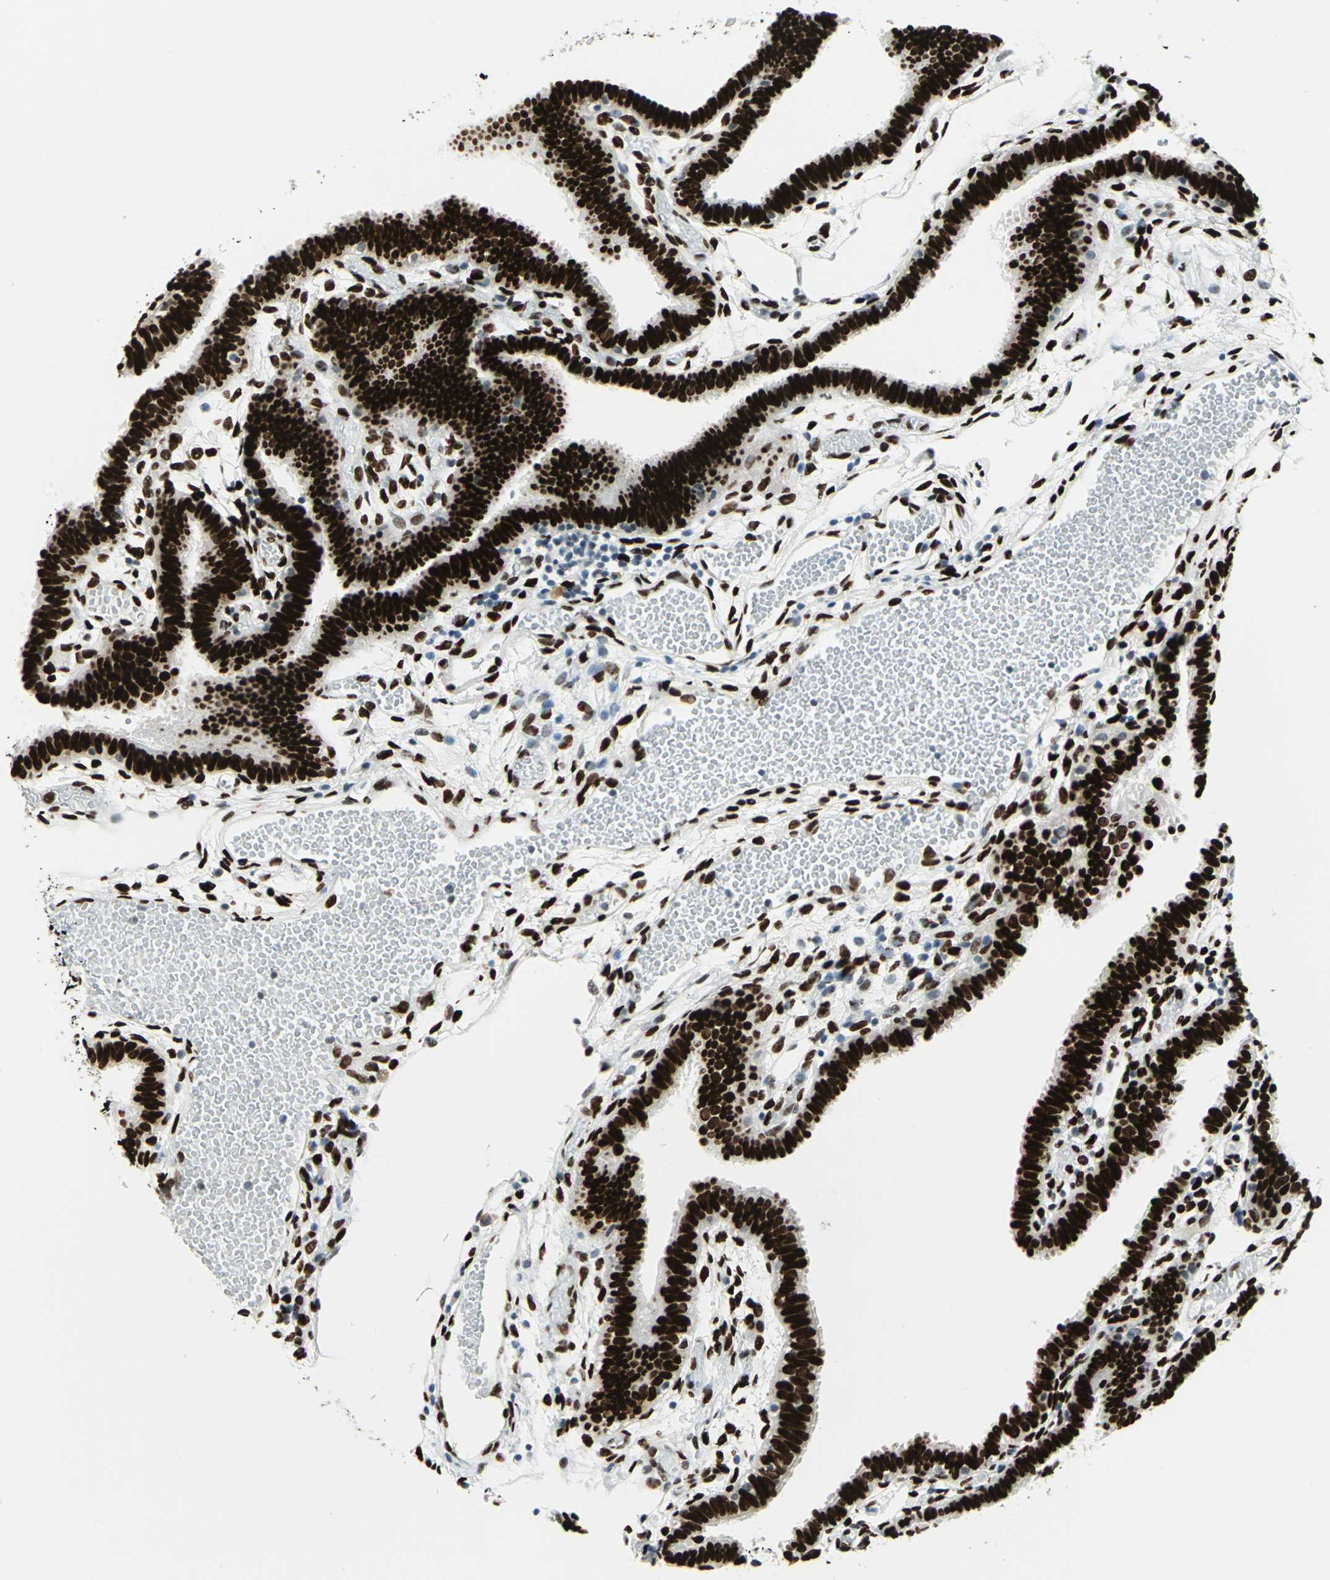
{"staining": {"intensity": "strong", "quantity": ">75%", "location": "nuclear"}, "tissue": "fallopian tube", "cell_type": "Glandular cells", "image_type": "normal", "snomed": [{"axis": "morphology", "description": "Normal tissue, NOS"}, {"axis": "topography", "description": "Fallopian tube"}], "caption": "DAB immunohistochemical staining of benign fallopian tube displays strong nuclear protein expression in approximately >75% of glandular cells.", "gene": "MEIS2", "patient": {"sex": "female", "age": 29}}